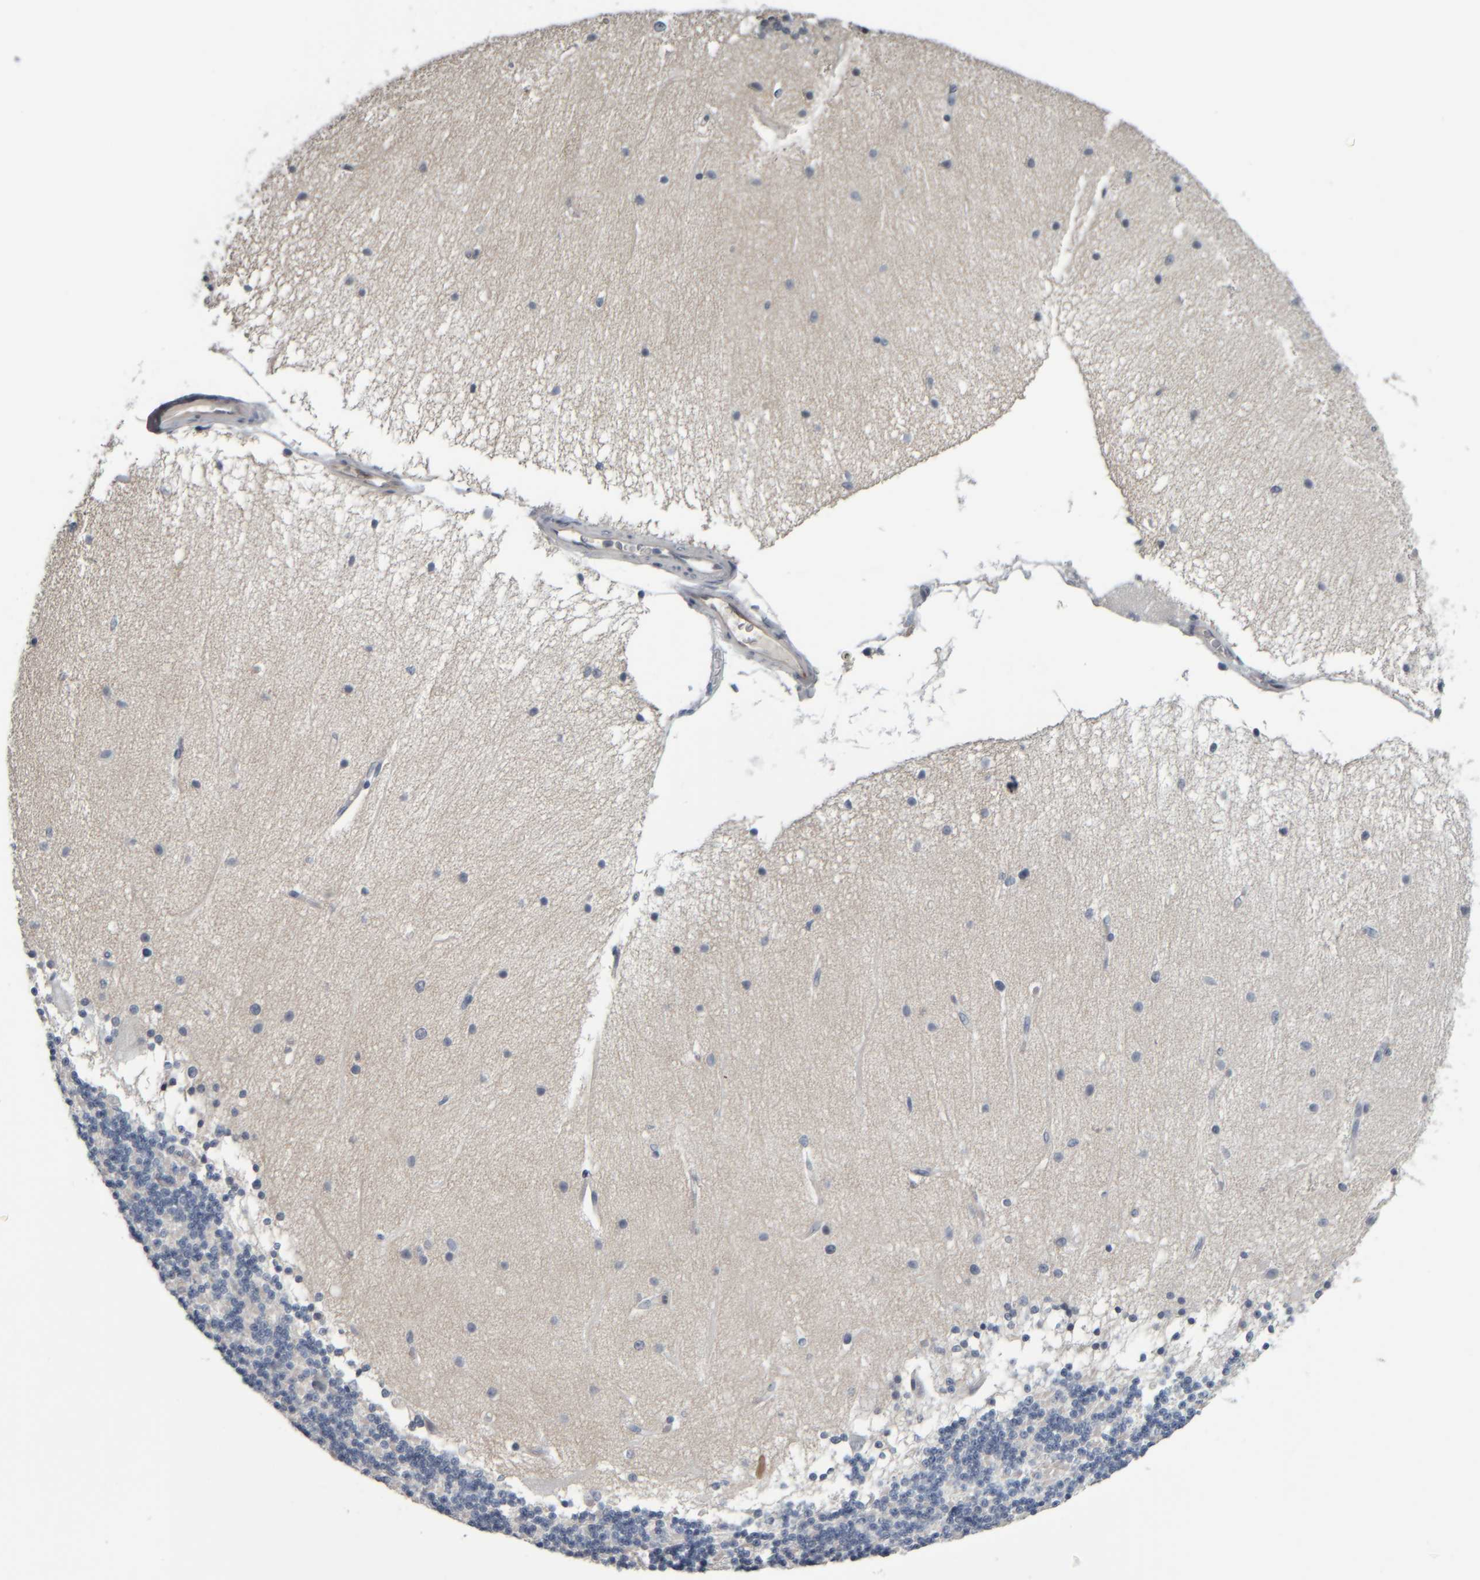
{"staining": {"intensity": "negative", "quantity": "none", "location": "none"}, "tissue": "cerebellum", "cell_type": "Cells in granular layer", "image_type": "normal", "snomed": [{"axis": "morphology", "description": "Normal tissue, NOS"}, {"axis": "topography", "description": "Cerebellum"}], "caption": "There is no significant positivity in cells in granular layer of cerebellum. (Stains: DAB (3,3'-diaminobenzidine) immunohistochemistry with hematoxylin counter stain, Microscopy: brightfield microscopy at high magnification).", "gene": "COL14A1", "patient": {"sex": "female", "age": 54}}